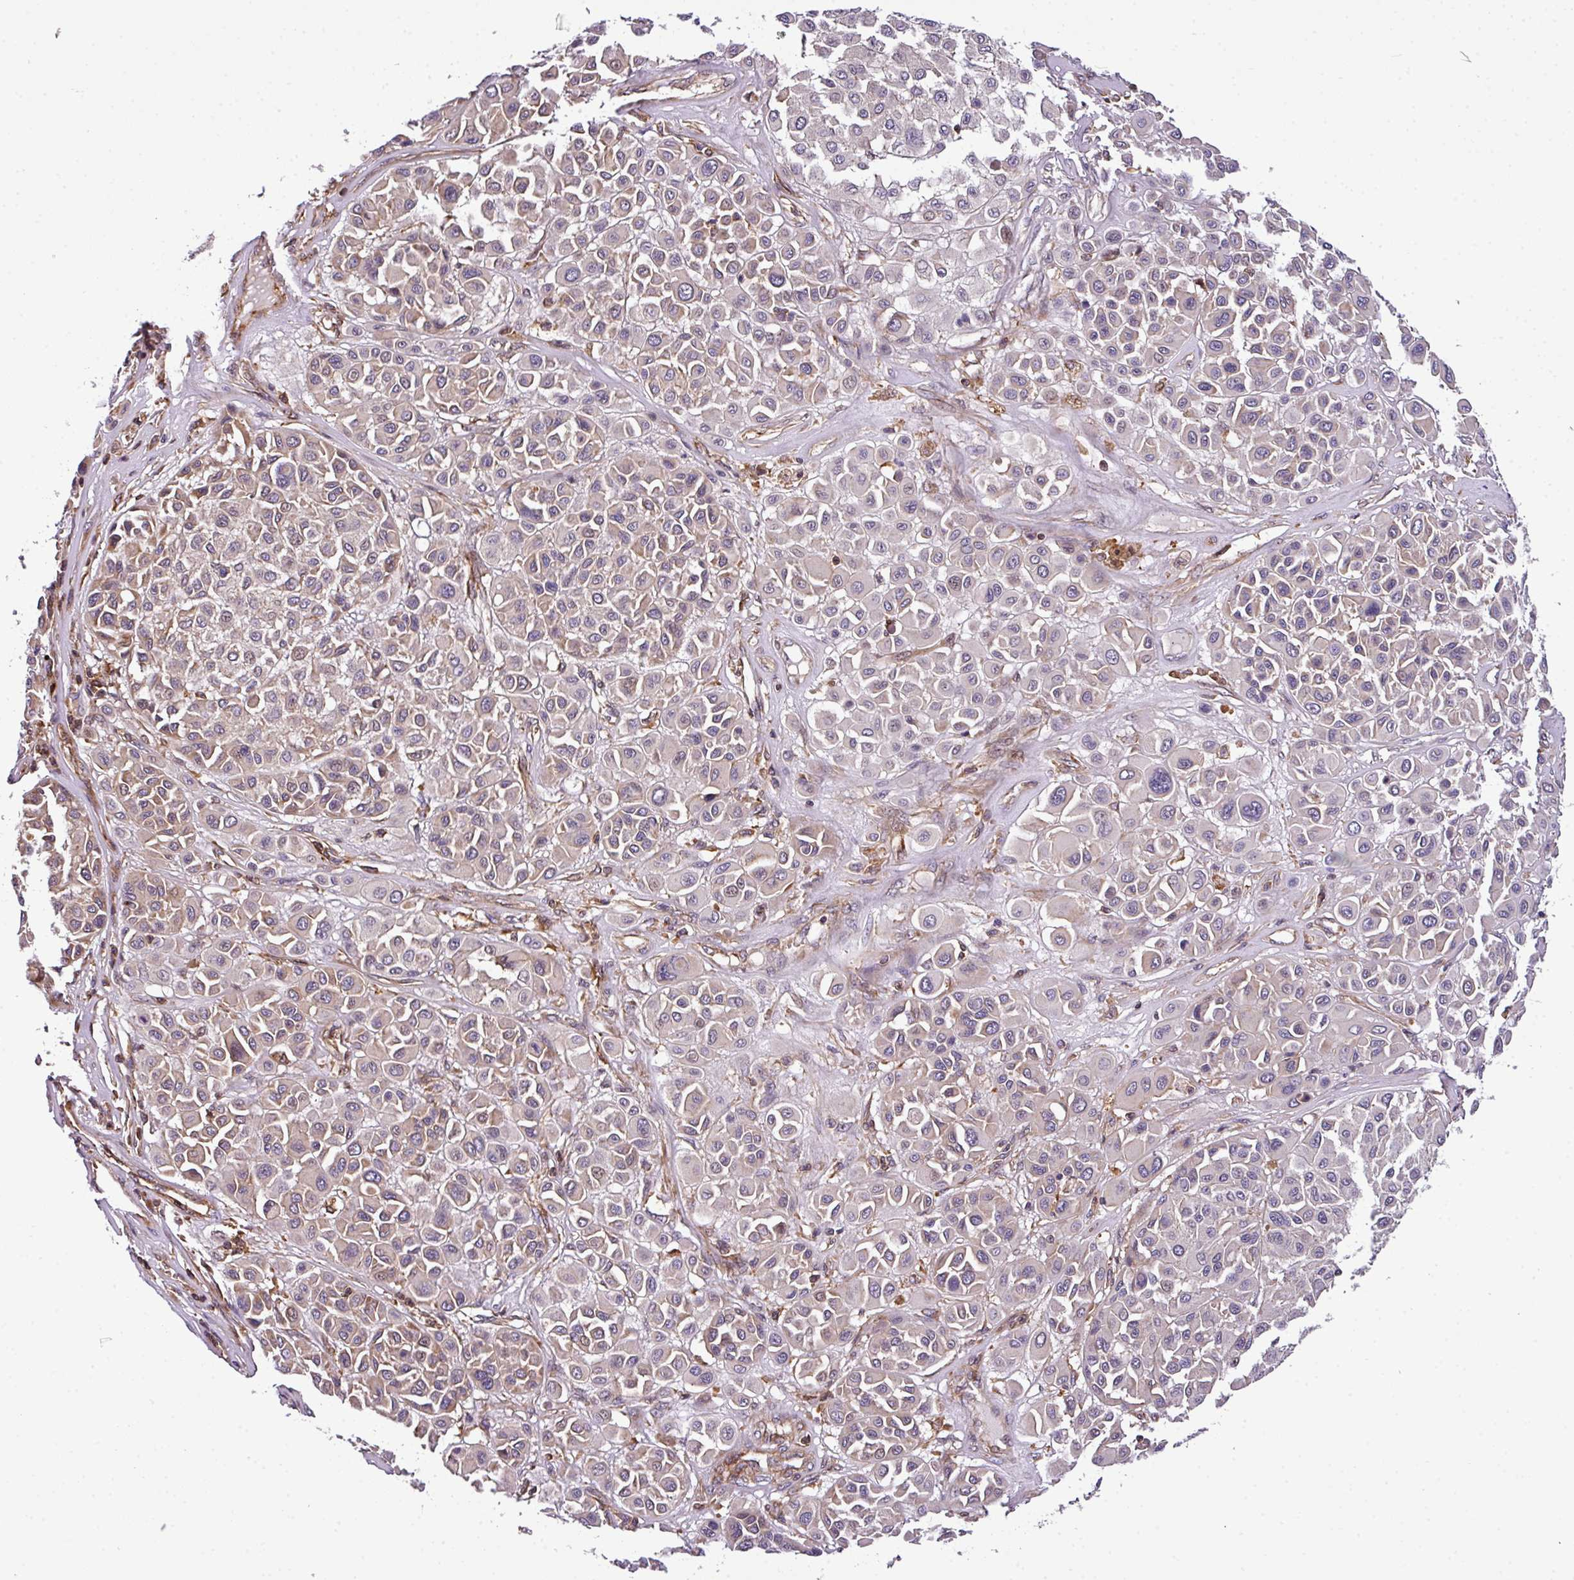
{"staining": {"intensity": "weak", "quantity": "<25%", "location": "cytoplasmic/membranous"}, "tissue": "melanoma", "cell_type": "Tumor cells", "image_type": "cancer", "snomed": [{"axis": "morphology", "description": "Malignant melanoma, Metastatic site"}, {"axis": "topography", "description": "Soft tissue"}], "caption": "The immunohistochemistry (IHC) image has no significant positivity in tumor cells of malignant melanoma (metastatic site) tissue. Nuclei are stained in blue.", "gene": "CASS4", "patient": {"sex": "male", "age": 41}}